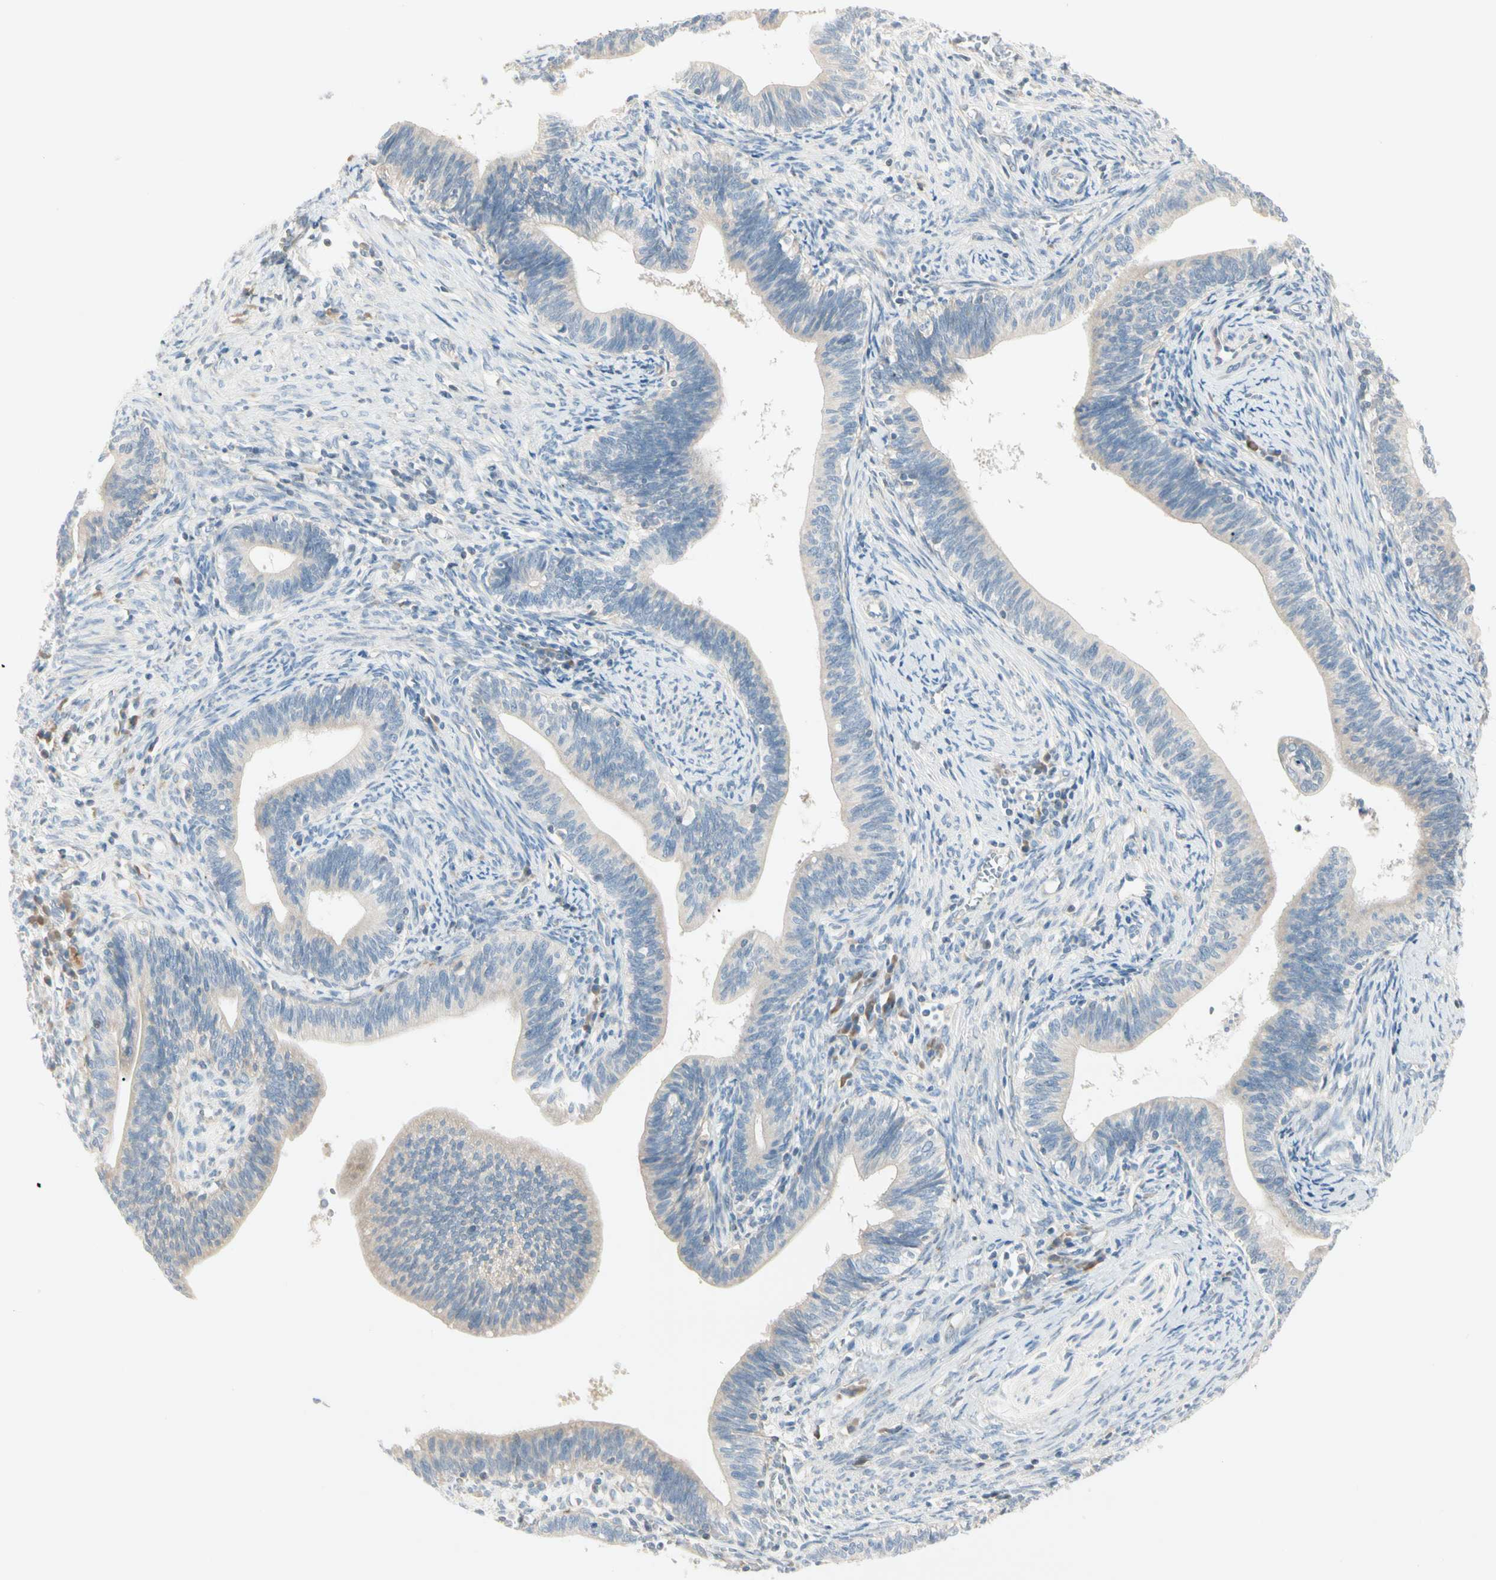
{"staining": {"intensity": "negative", "quantity": "none", "location": "none"}, "tissue": "cervical cancer", "cell_type": "Tumor cells", "image_type": "cancer", "snomed": [{"axis": "morphology", "description": "Adenocarcinoma, NOS"}, {"axis": "topography", "description": "Cervix"}], "caption": "High magnification brightfield microscopy of cervical adenocarcinoma stained with DAB (3,3'-diaminobenzidine) (brown) and counterstained with hematoxylin (blue): tumor cells show no significant expression.", "gene": "ALDH18A1", "patient": {"sex": "female", "age": 44}}